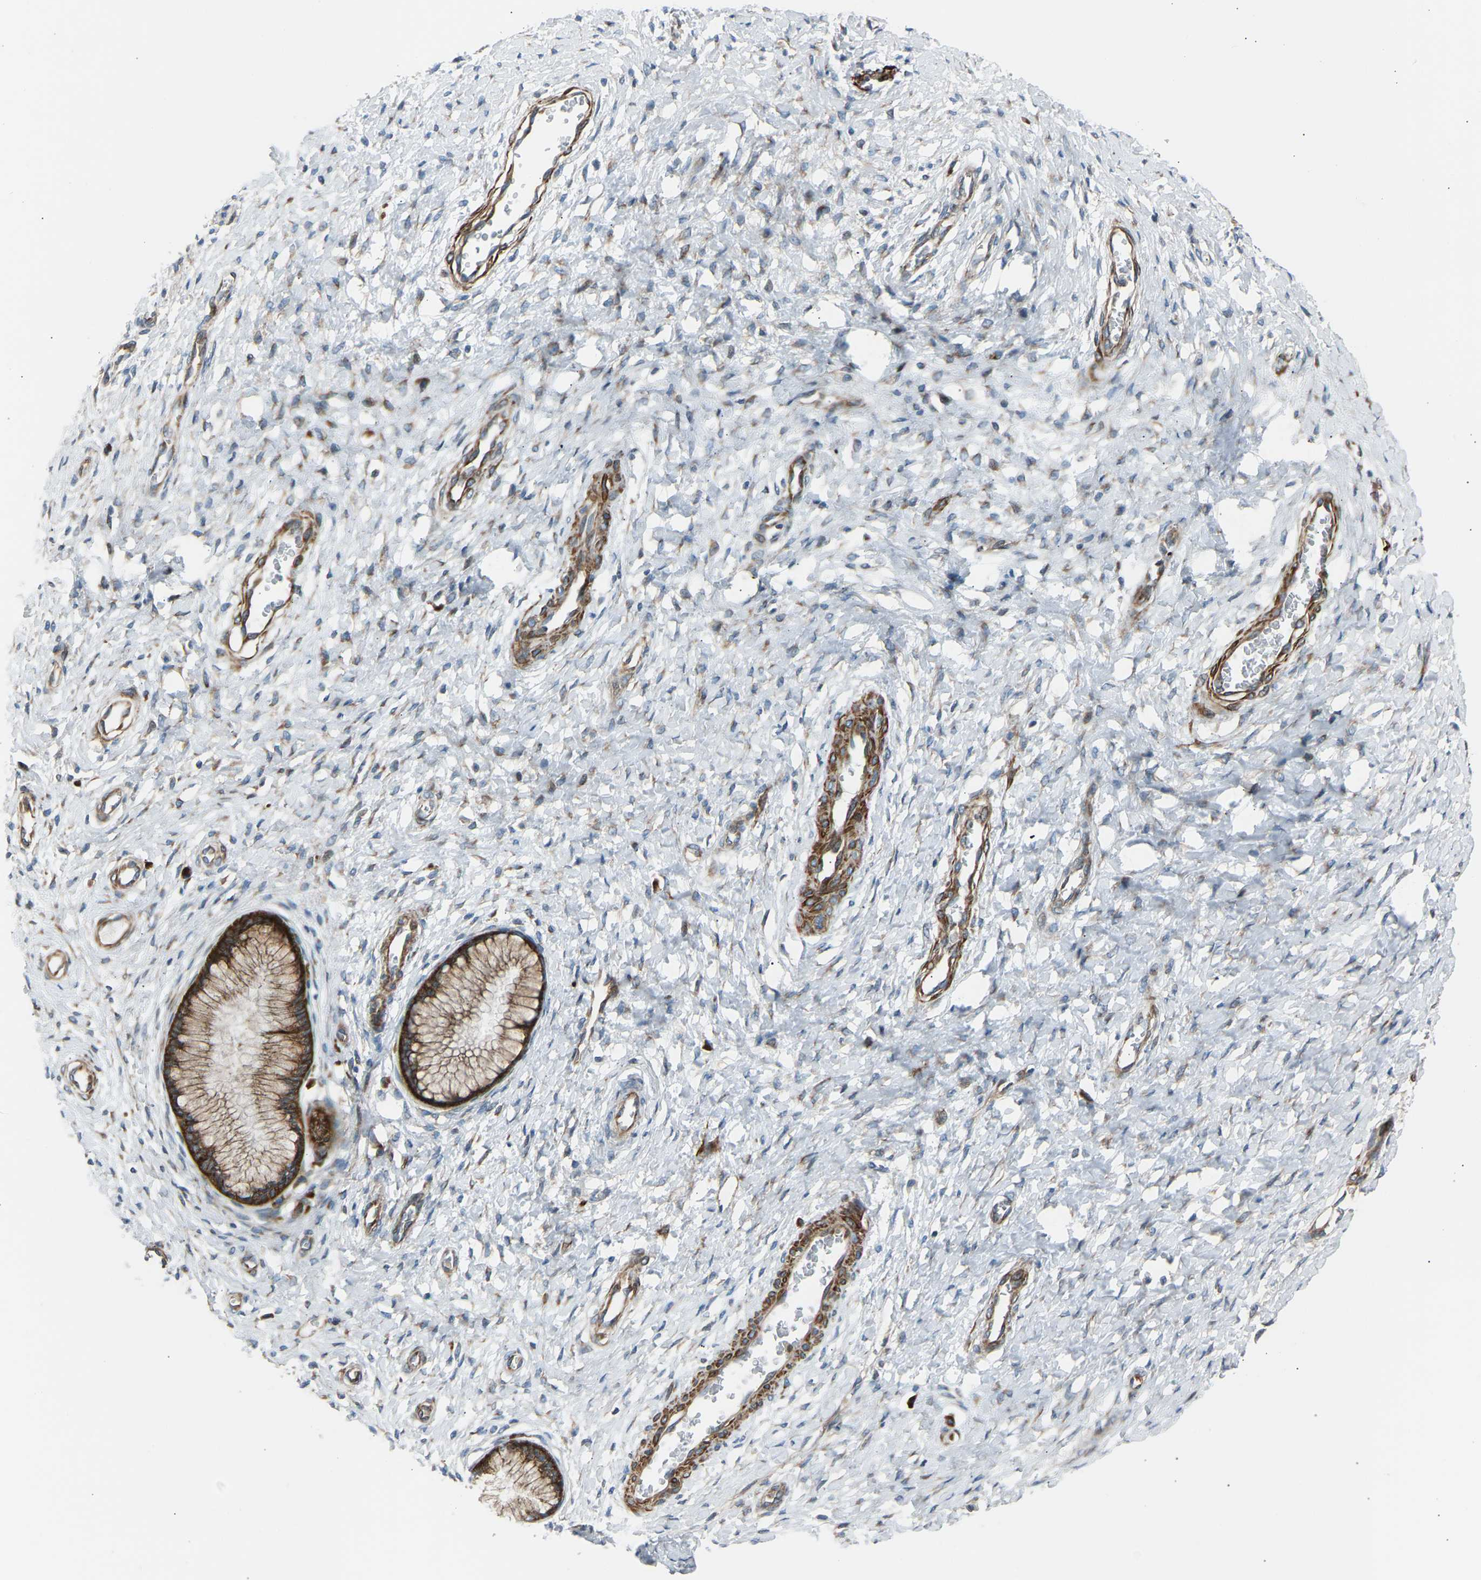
{"staining": {"intensity": "strong", "quantity": ">75%", "location": "cytoplasmic/membranous"}, "tissue": "cervix", "cell_type": "Glandular cells", "image_type": "normal", "snomed": [{"axis": "morphology", "description": "Normal tissue, NOS"}, {"axis": "topography", "description": "Cervix"}], "caption": "Immunohistochemistry (IHC) photomicrograph of unremarkable cervix: cervix stained using immunohistochemistry exhibits high levels of strong protein expression localized specifically in the cytoplasmic/membranous of glandular cells, appearing as a cytoplasmic/membranous brown color.", "gene": "VPS41", "patient": {"sex": "female", "age": 55}}